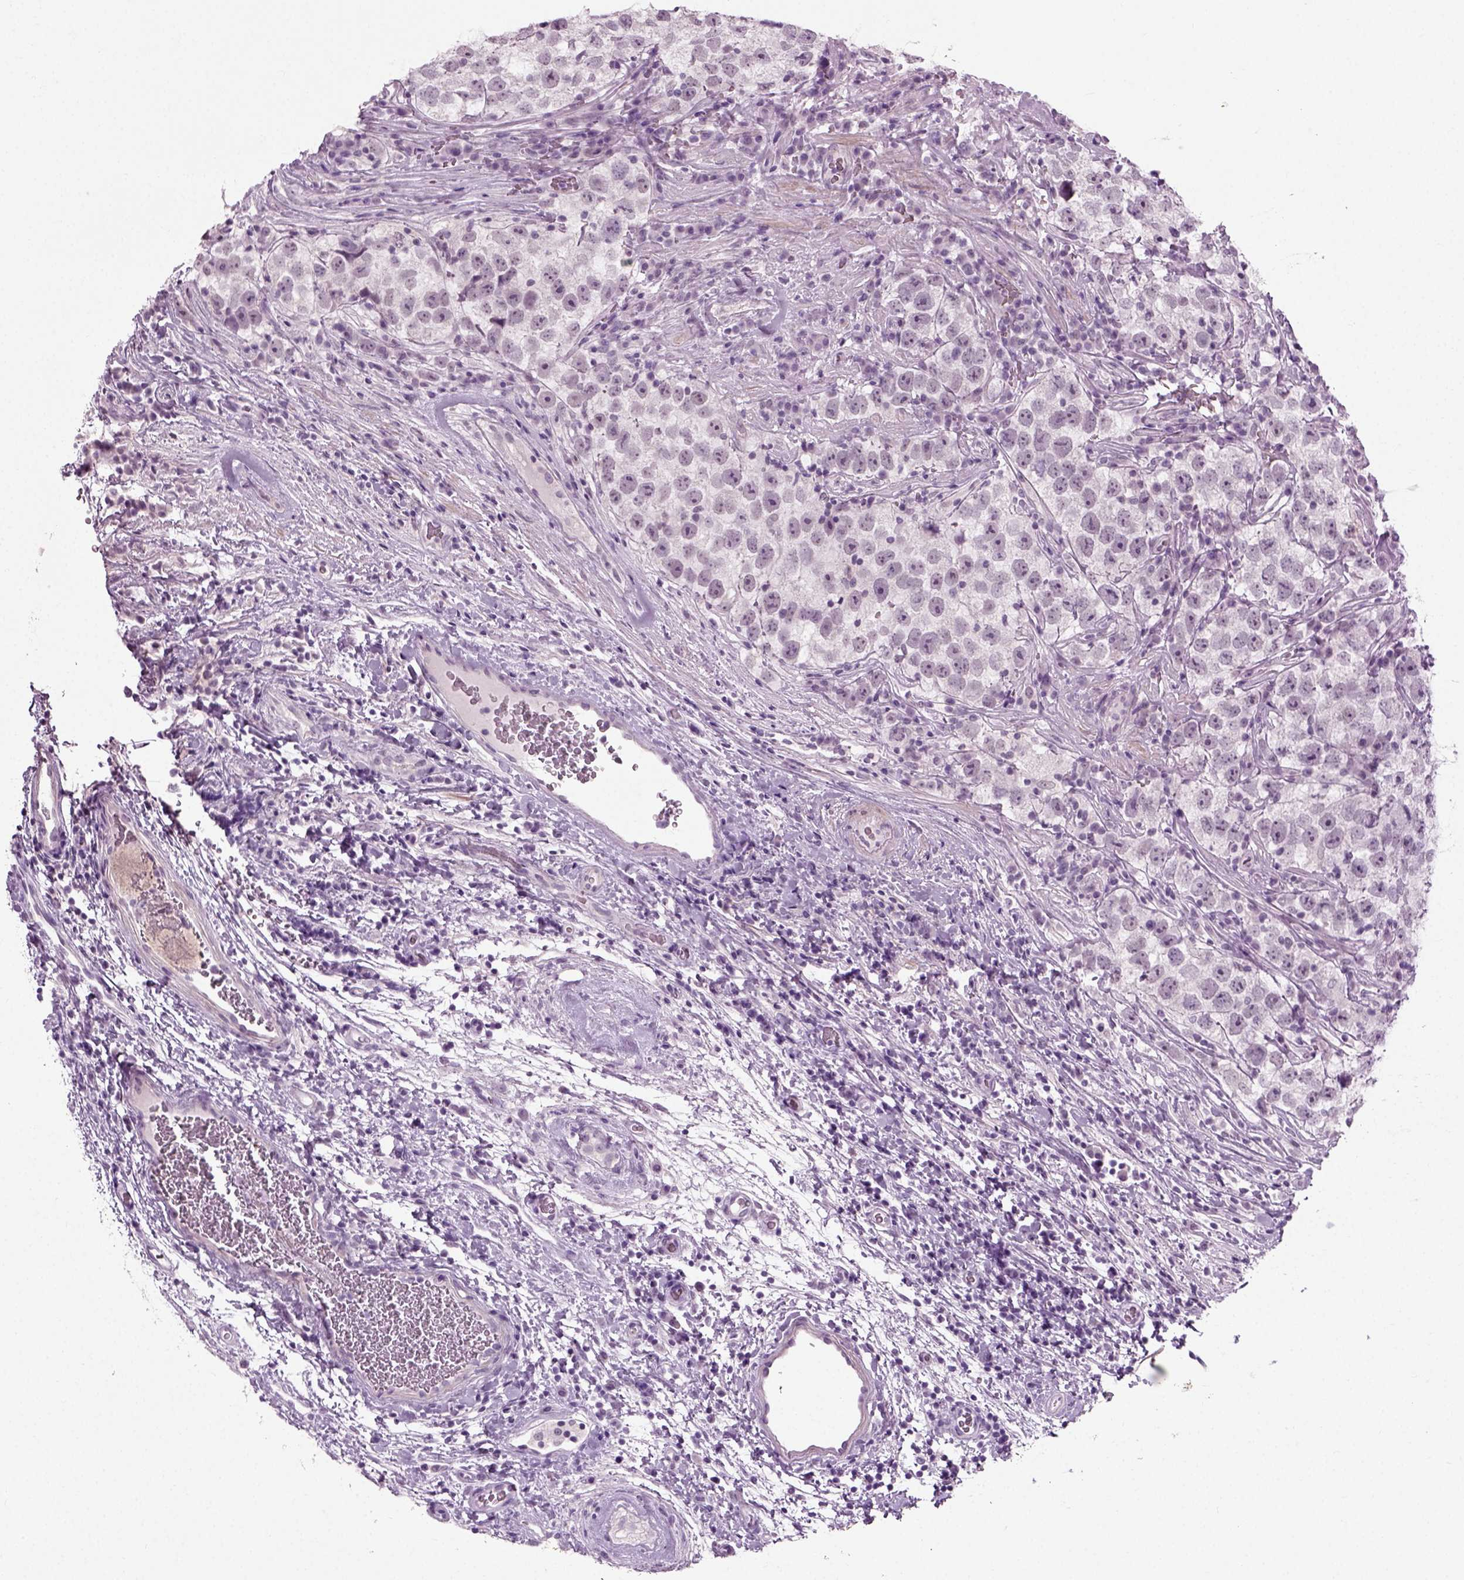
{"staining": {"intensity": "negative", "quantity": "none", "location": "none"}, "tissue": "testis cancer", "cell_type": "Tumor cells", "image_type": "cancer", "snomed": [{"axis": "morphology", "description": "Normal tissue, NOS"}, {"axis": "morphology", "description": "Seminoma, NOS"}, {"axis": "topography", "description": "Testis"}], "caption": "Immunohistochemistry image of testis cancer (seminoma) stained for a protein (brown), which exhibits no positivity in tumor cells.", "gene": "ZC2HC1C", "patient": {"sex": "male", "age": 31}}